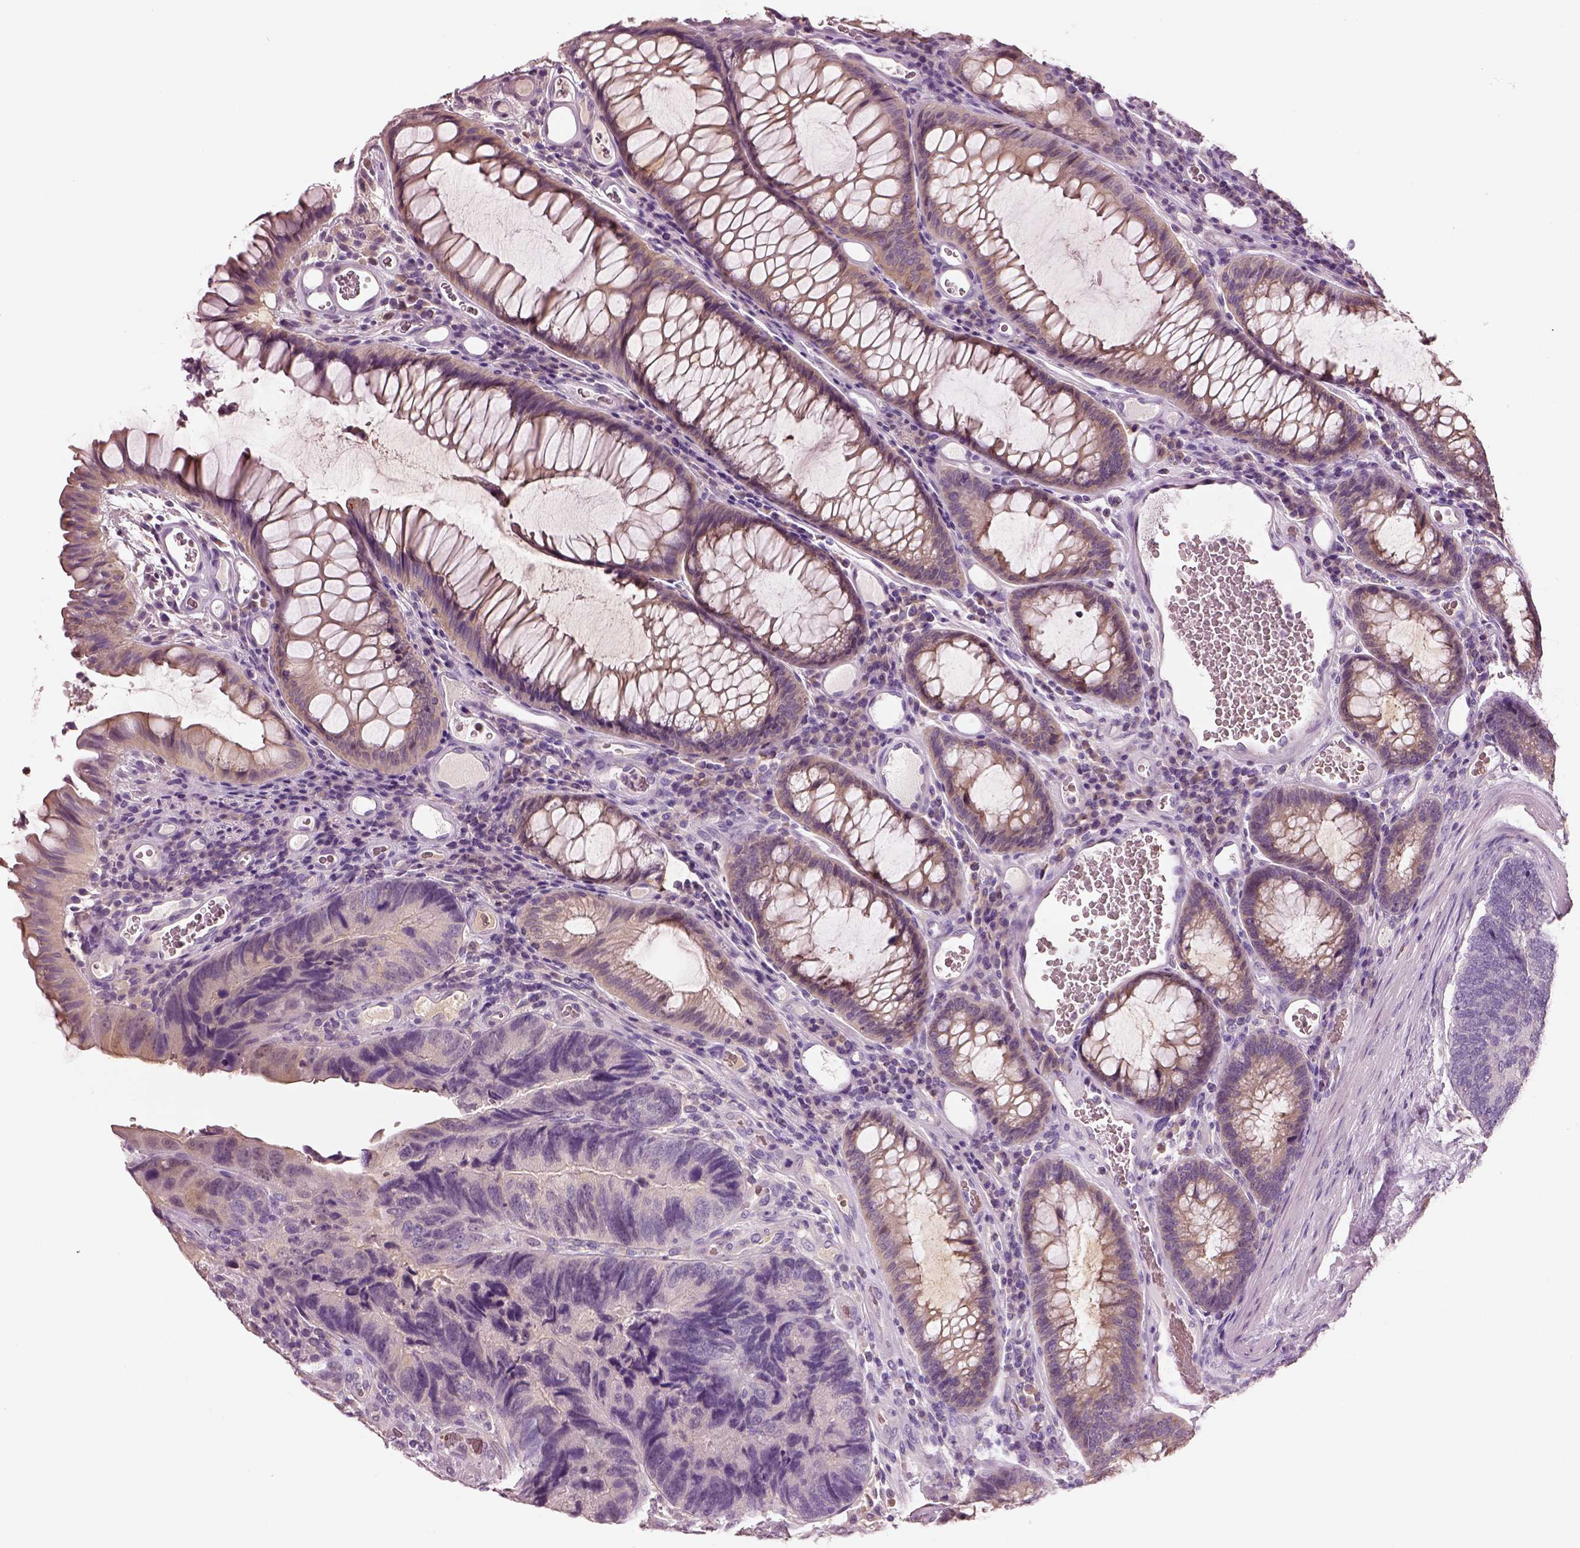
{"staining": {"intensity": "negative", "quantity": "none", "location": "none"}, "tissue": "colorectal cancer", "cell_type": "Tumor cells", "image_type": "cancer", "snomed": [{"axis": "morphology", "description": "Adenocarcinoma, NOS"}, {"axis": "topography", "description": "Colon"}], "caption": "Colorectal cancer (adenocarcinoma) was stained to show a protein in brown. There is no significant expression in tumor cells.", "gene": "ELSPBP1", "patient": {"sex": "female", "age": 67}}